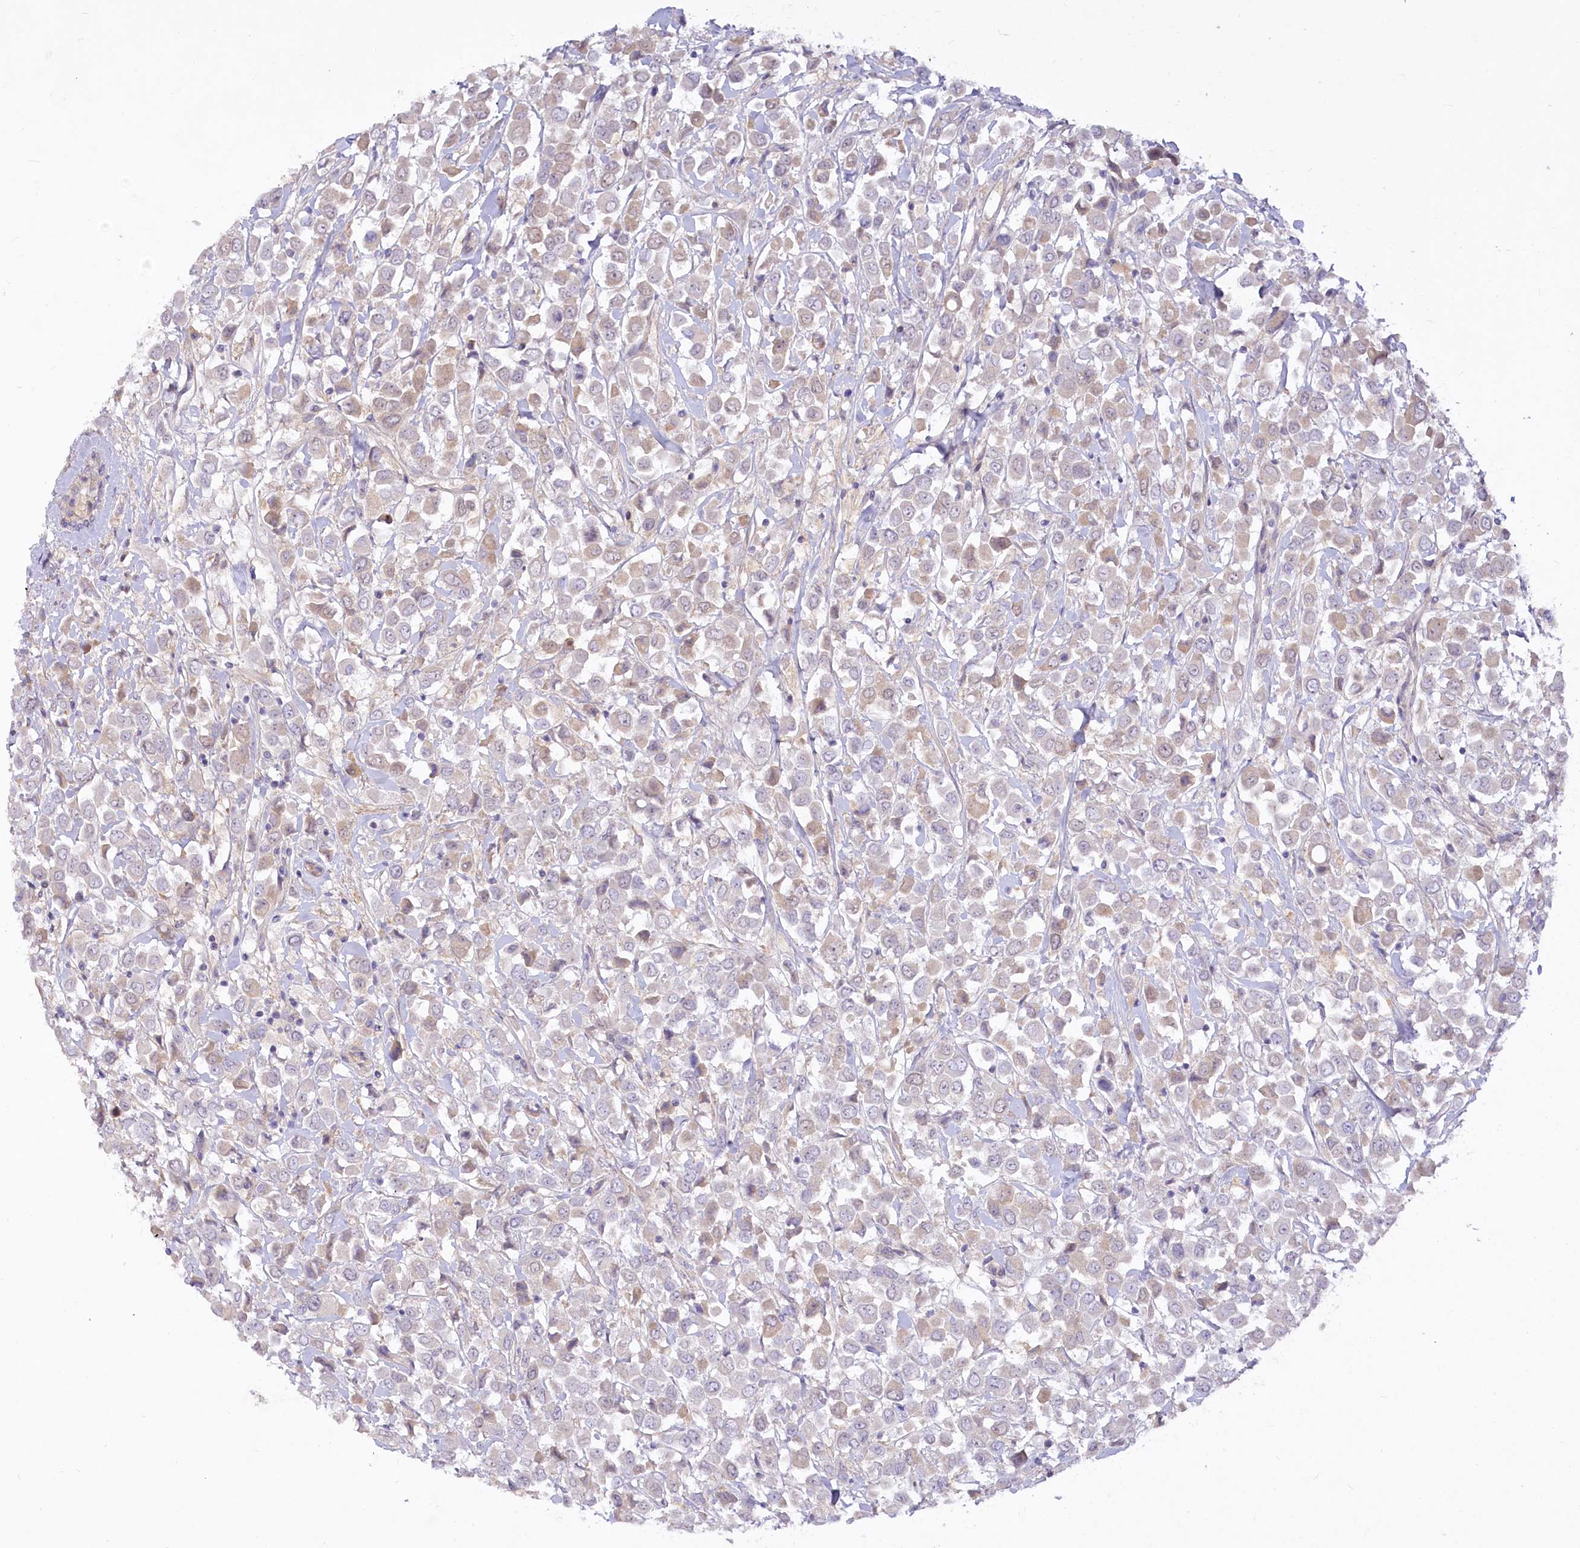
{"staining": {"intensity": "weak", "quantity": "25%-75%", "location": "cytoplasmic/membranous"}, "tissue": "breast cancer", "cell_type": "Tumor cells", "image_type": "cancer", "snomed": [{"axis": "morphology", "description": "Duct carcinoma"}, {"axis": "topography", "description": "Breast"}], "caption": "Breast cancer (intraductal carcinoma) tissue displays weak cytoplasmic/membranous positivity in about 25%-75% of tumor cells, visualized by immunohistochemistry.", "gene": "EFHC2", "patient": {"sex": "female", "age": 61}}